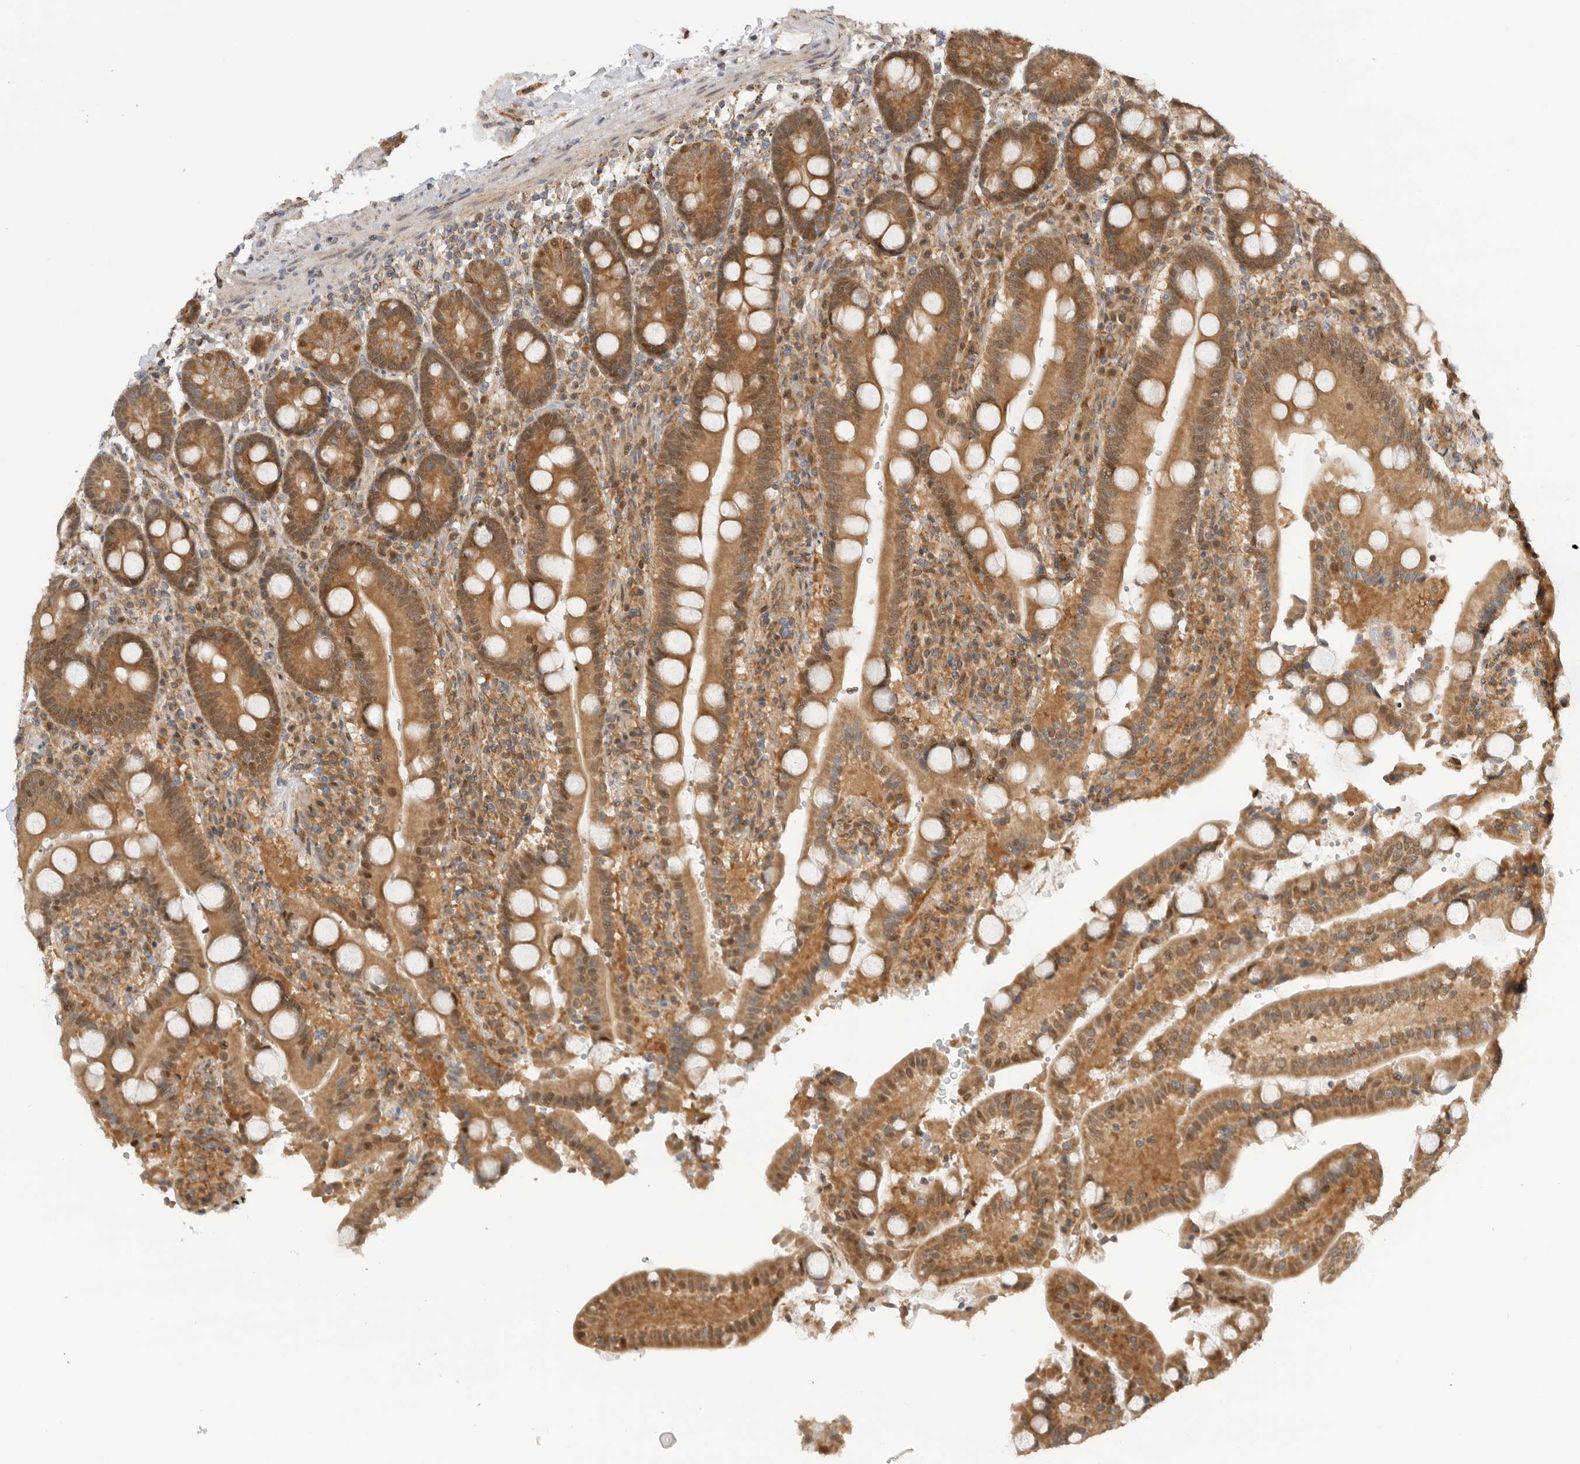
{"staining": {"intensity": "moderate", "quantity": ">75%", "location": "cytoplasmic/membranous,nuclear"}, "tissue": "duodenum", "cell_type": "Glandular cells", "image_type": "normal", "snomed": [{"axis": "morphology", "description": "Normal tissue, NOS"}, {"axis": "topography", "description": "Small intestine, NOS"}], "caption": "Protein staining of normal duodenum shows moderate cytoplasmic/membranous,nuclear positivity in approximately >75% of glandular cells. Using DAB (brown) and hematoxylin (blue) stains, captured at high magnification using brightfield microscopy.", "gene": "DCAF8", "patient": {"sex": "female", "age": 71}}